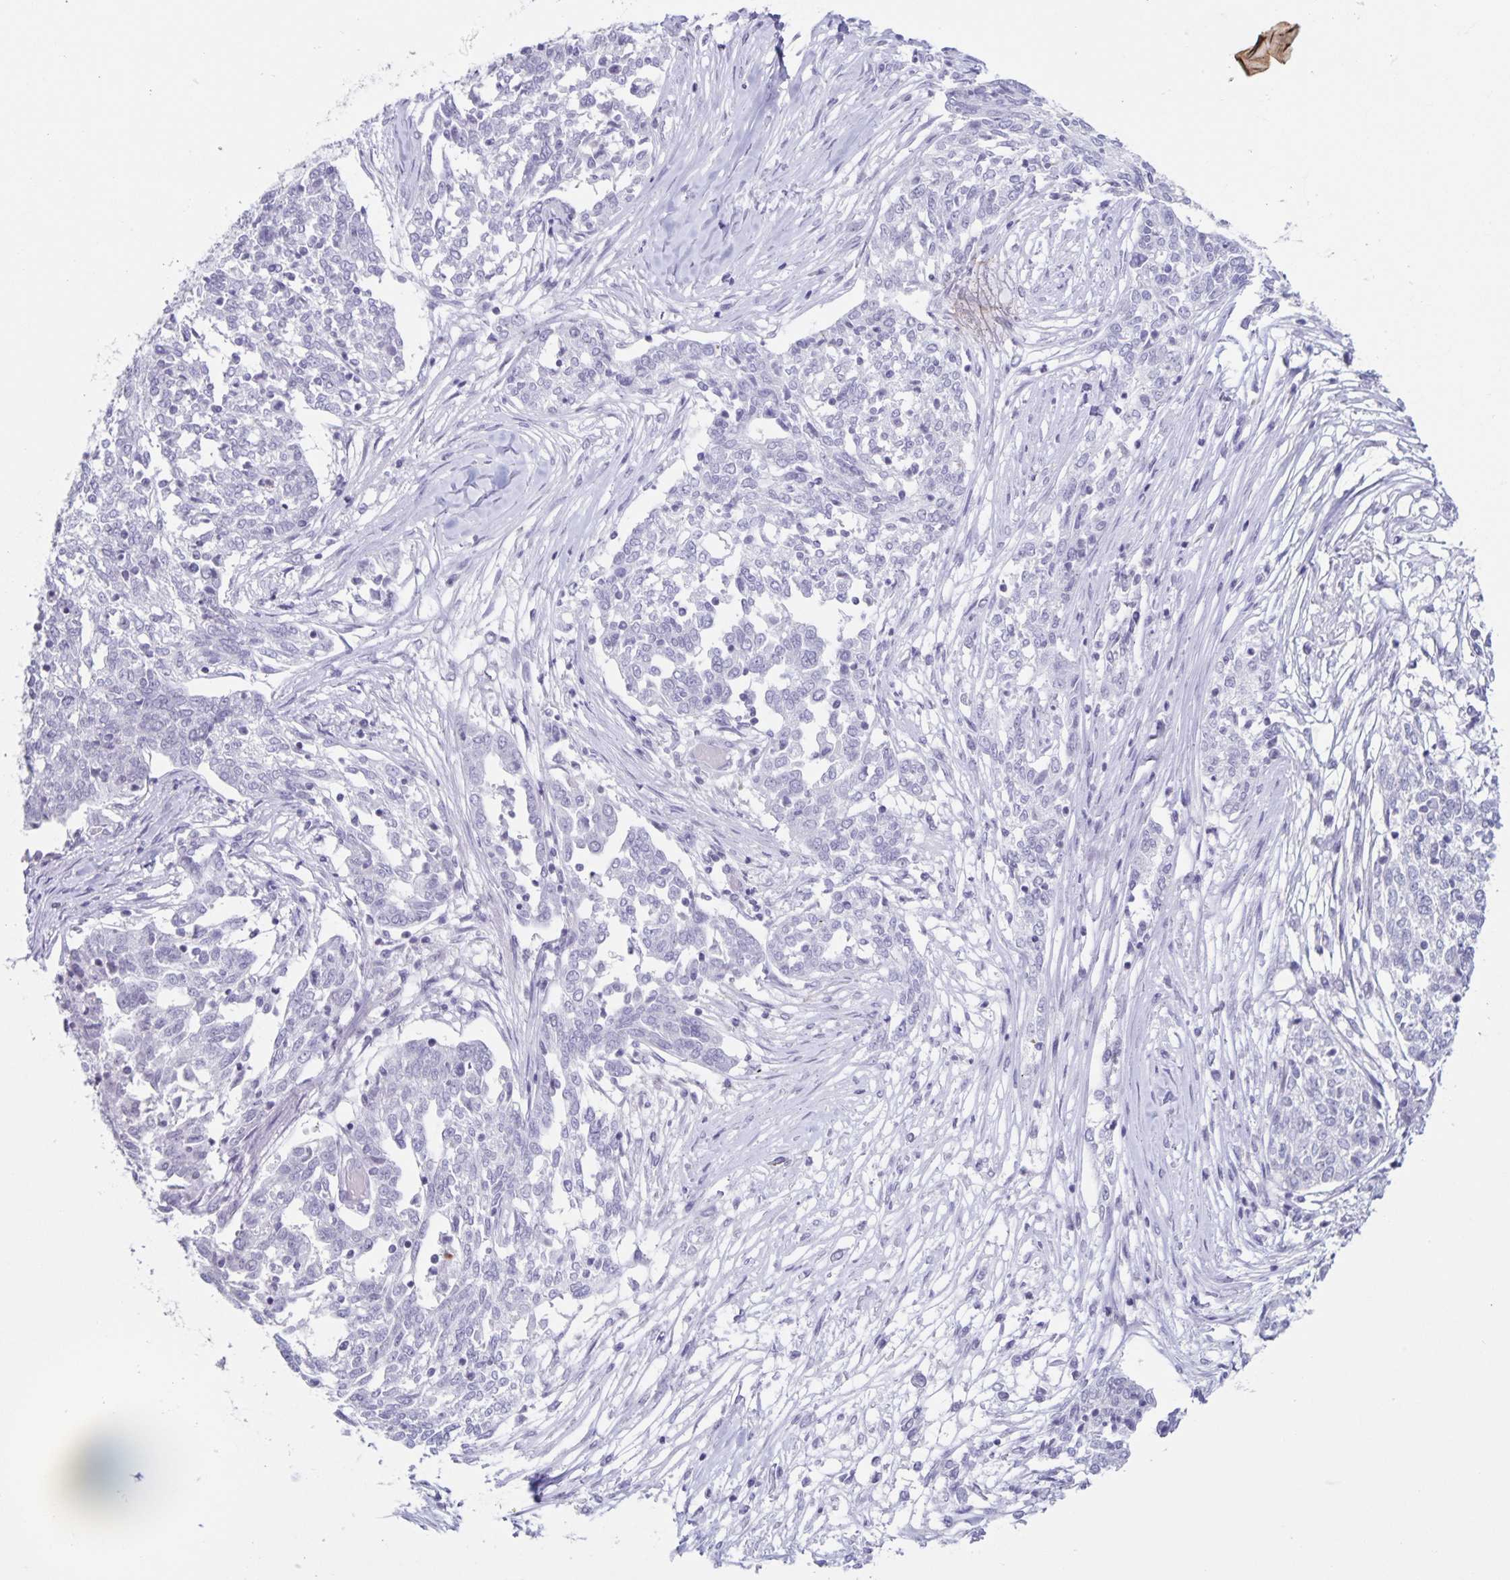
{"staining": {"intensity": "negative", "quantity": "none", "location": "none"}, "tissue": "ovarian cancer", "cell_type": "Tumor cells", "image_type": "cancer", "snomed": [{"axis": "morphology", "description": "Cystadenocarcinoma, serous, NOS"}, {"axis": "topography", "description": "Ovary"}], "caption": "Immunohistochemistry (IHC) of ovarian cancer (serous cystadenocarcinoma) exhibits no expression in tumor cells.", "gene": "LCE6A", "patient": {"sex": "female", "age": 67}}